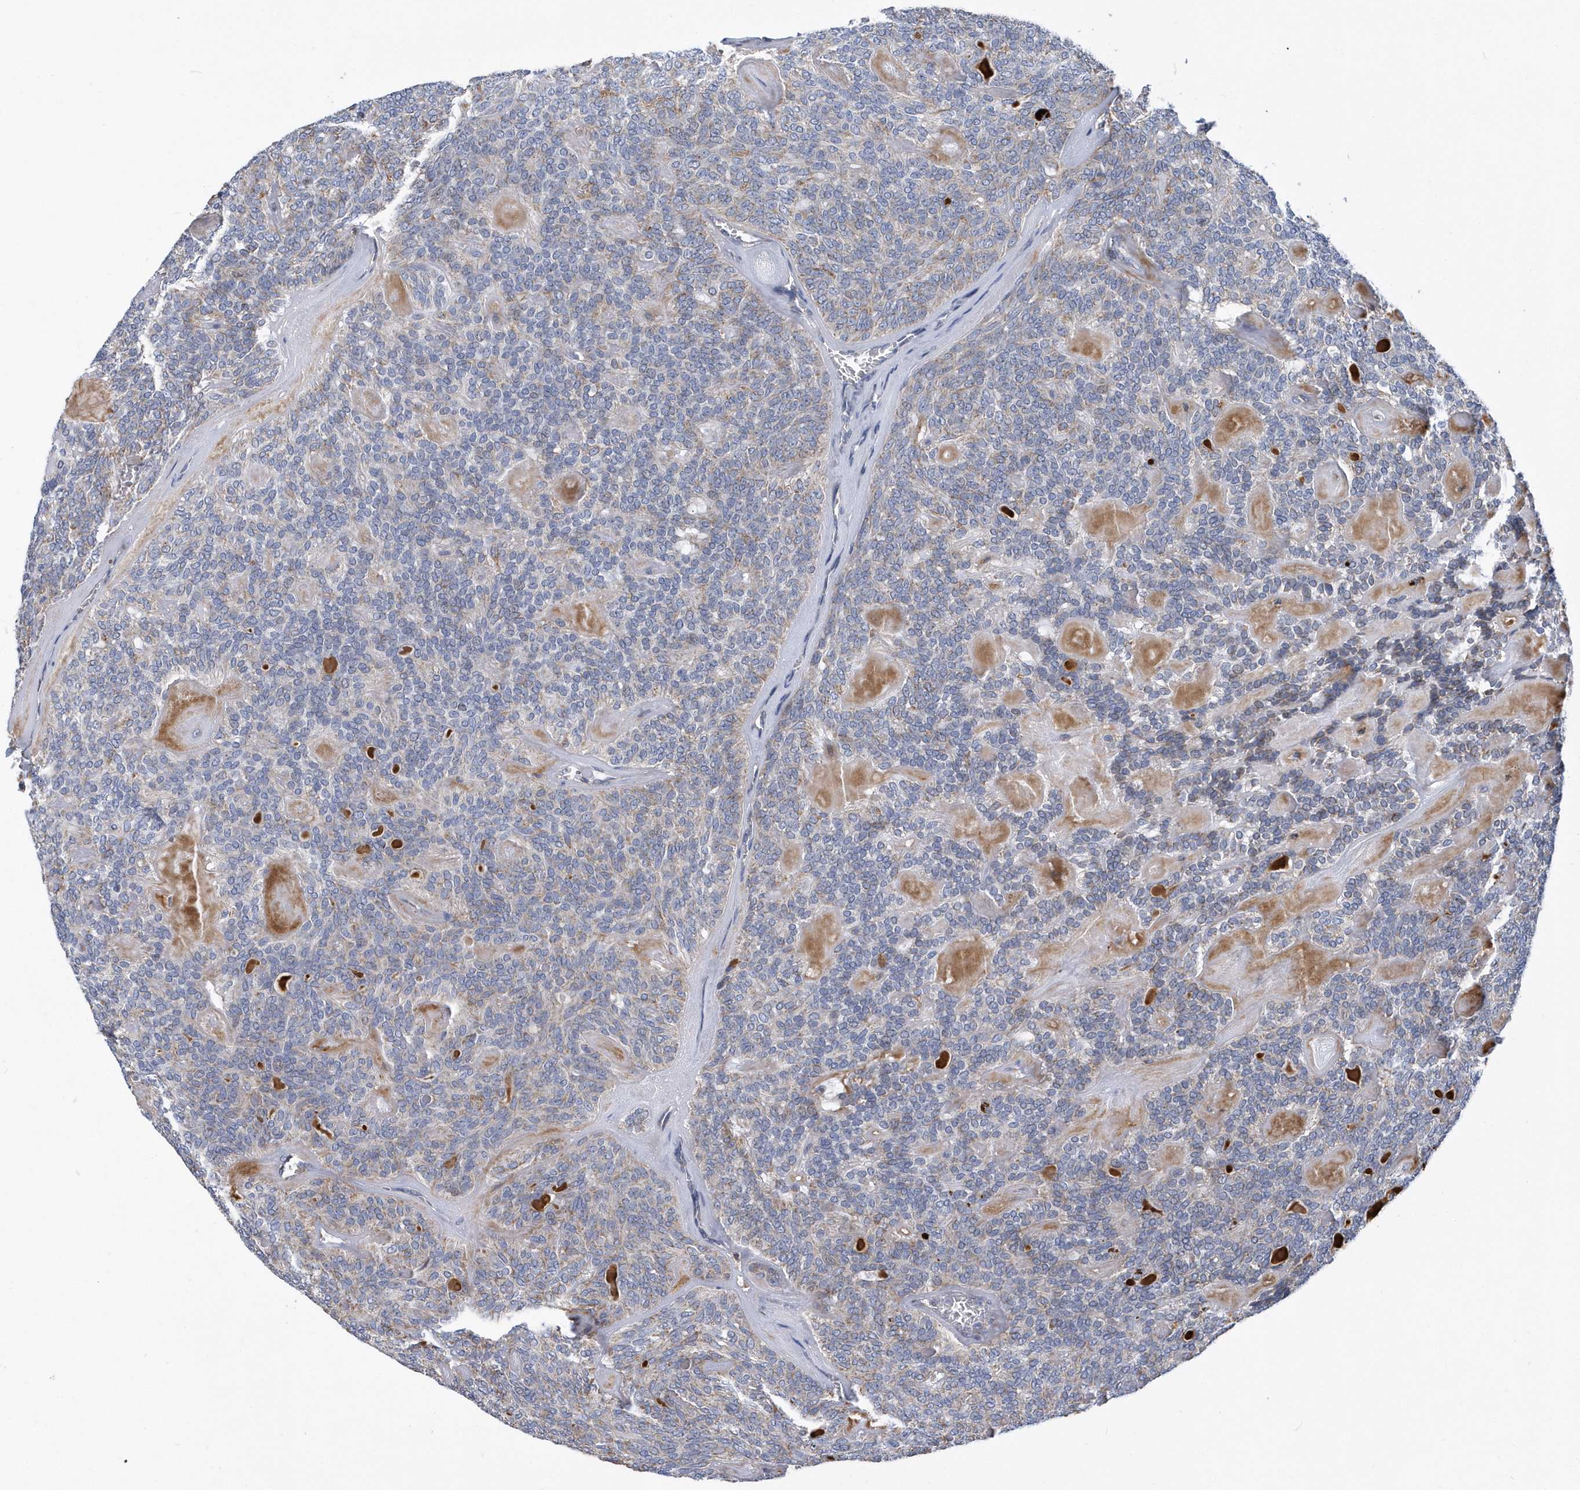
{"staining": {"intensity": "moderate", "quantity": "<25%", "location": "cytoplasmic/membranous"}, "tissue": "head and neck cancer", "cell_type": "Tumor cells", "image_type": "cancer", "snomed": [{"axis": "morphology", "description": "Adenocarcinoma, NOS"}, {"axis": "topography", "description": "Head-Neck"}], "caption": "Protein staining reveals moderate cytoplasmic/membranous staining in about <25% of tumor cells in head and neck cancer (adenocarcinoma).", "gene": "VWA5B2", "patient": {"sex": "male", "age": 66}}